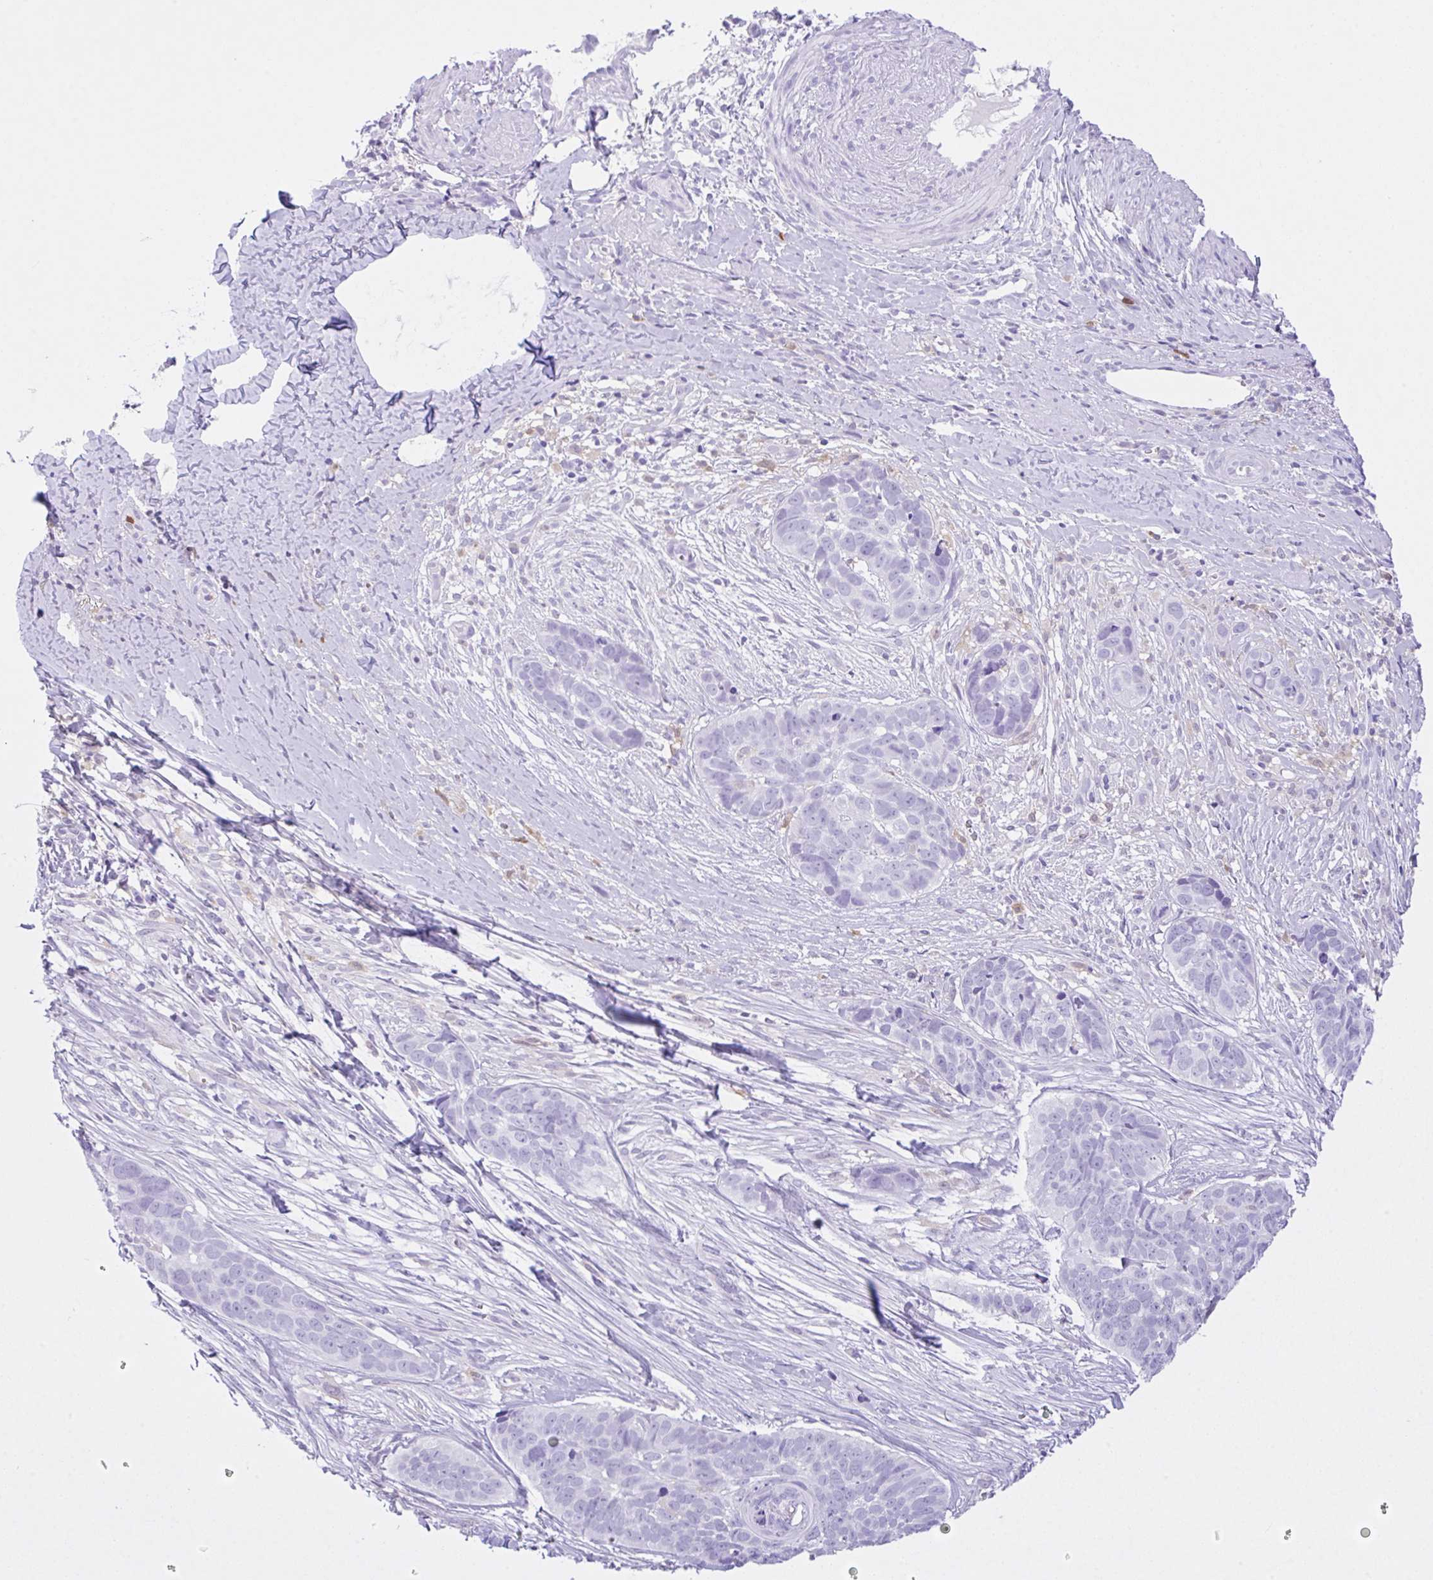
{"staining": {"intensity": "negative", "quantity": "none", "location": "none"}, "tissue": "skin cancer", "cell_type": "Tumor cells", "image_type": "cancer", "snomed": [{"axis": "morphology", "description": "Basal cell carcinoma"}, {"axis": "topography", "description": "Skin"}], "caption": "DAB immunohistochemical staining of human skin basal cell carcinoma reveals no significant expression in tumor cells. The staining is performed using DAB brown chromogen with nuclei counter-stained in using hematoxylin.", "gene": "NCF1", "patient": {"sex": "female", "age": 82}}